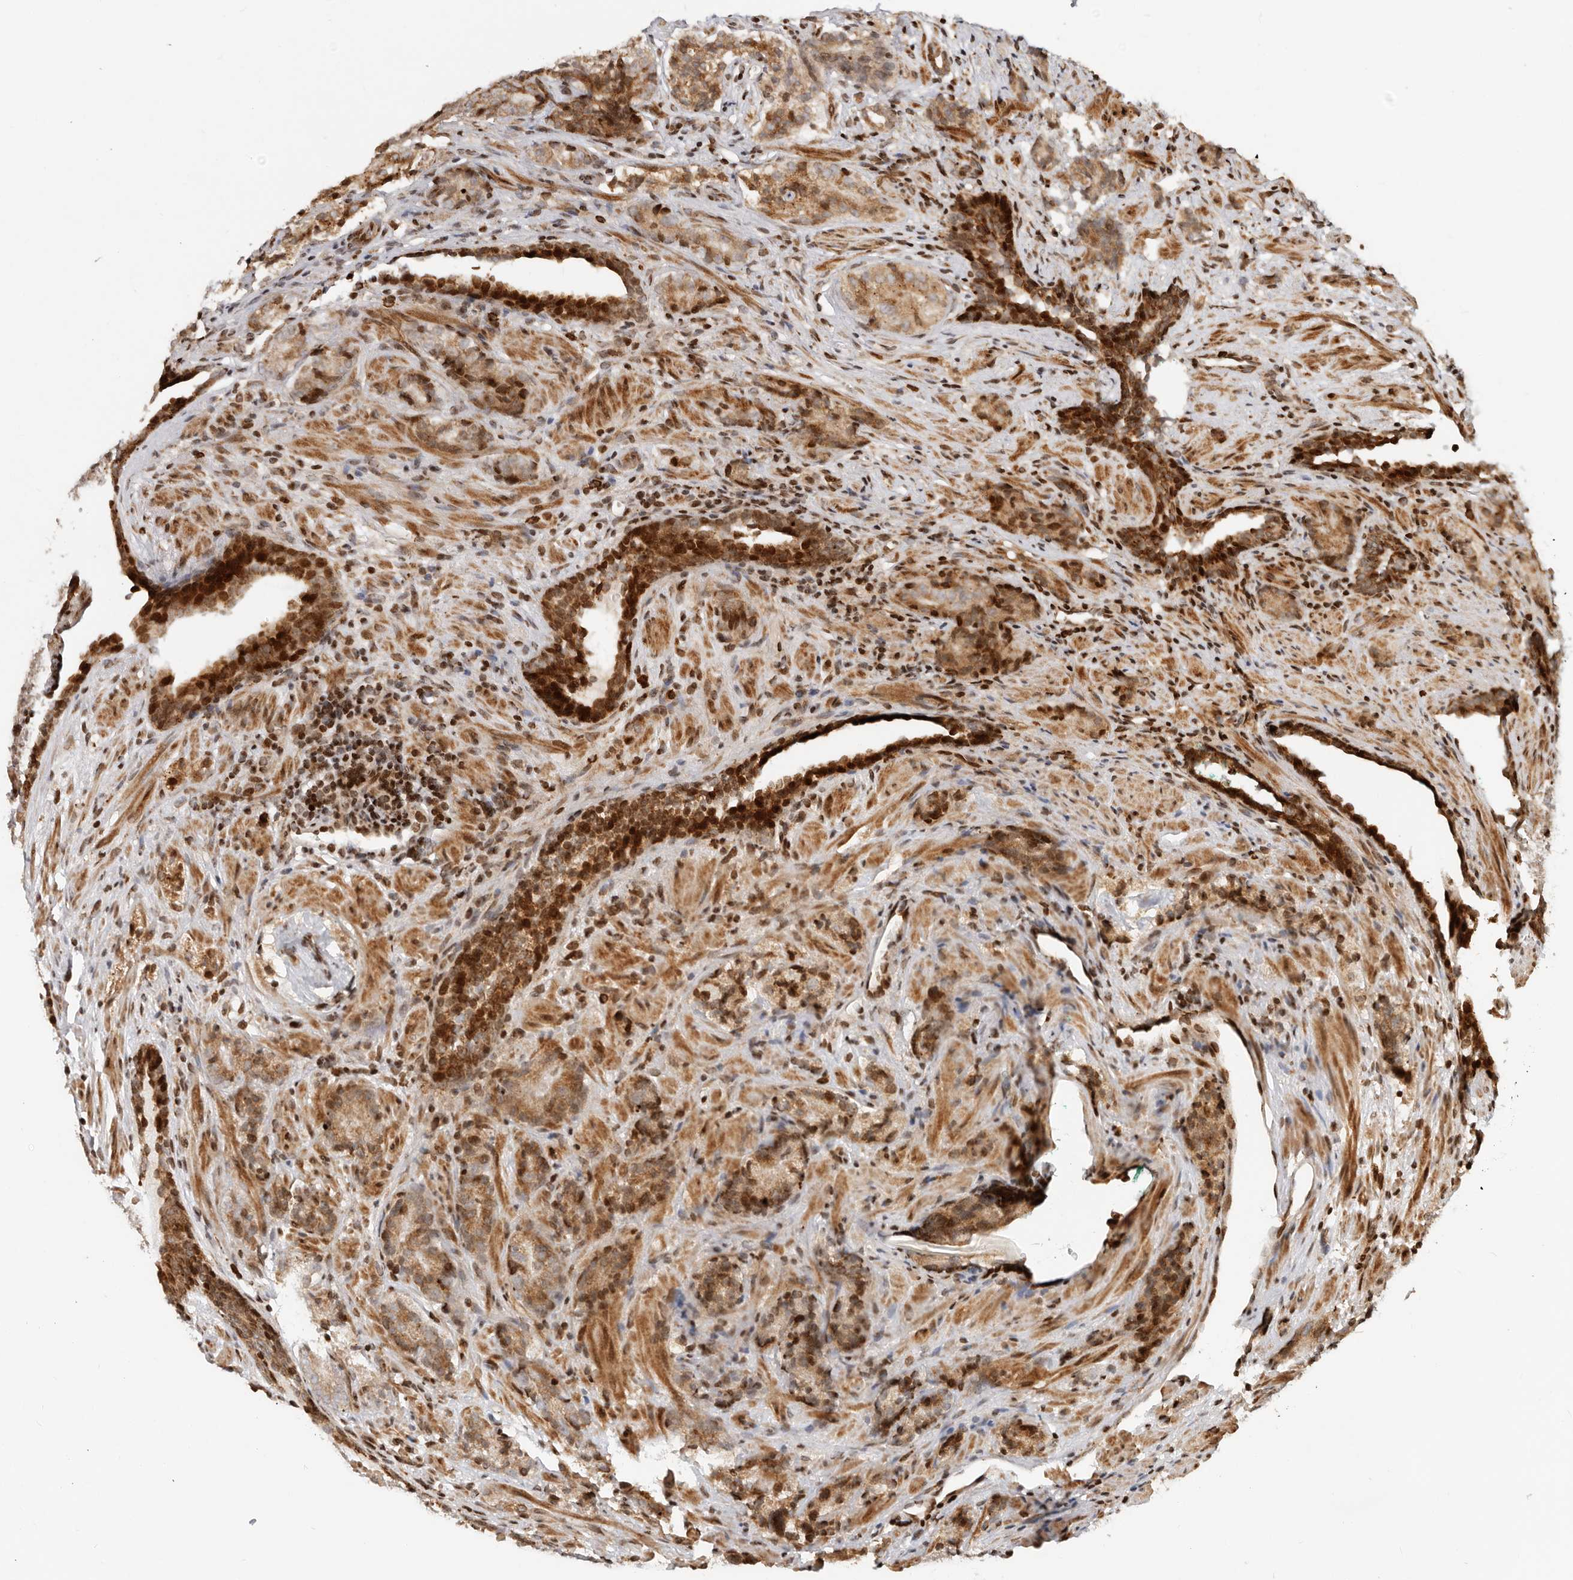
{"staining": {"intensity": "moderate", "quantity": ">75%", "location": "cytoplasmic/membranous,nuclear"}, "tissue": "prostate cancer", "cell_type": "Tumor cells", "image_type": "cancer", "snomed": [{"axis": "morphology", "description": "Adenocarcinoma, High grade"}, {"axis": "topography", "description": "Prostate"}], "caption": "DAB immunohistochemical staining of human adenocarcinoma (high-grade) (prostate) displays moderate cytoplasmic/membranous and nuclear protein positivity in about >75% of tumor cells.", "gene": "TRIM4", "patient": {"sex": "male", "age": 56}}